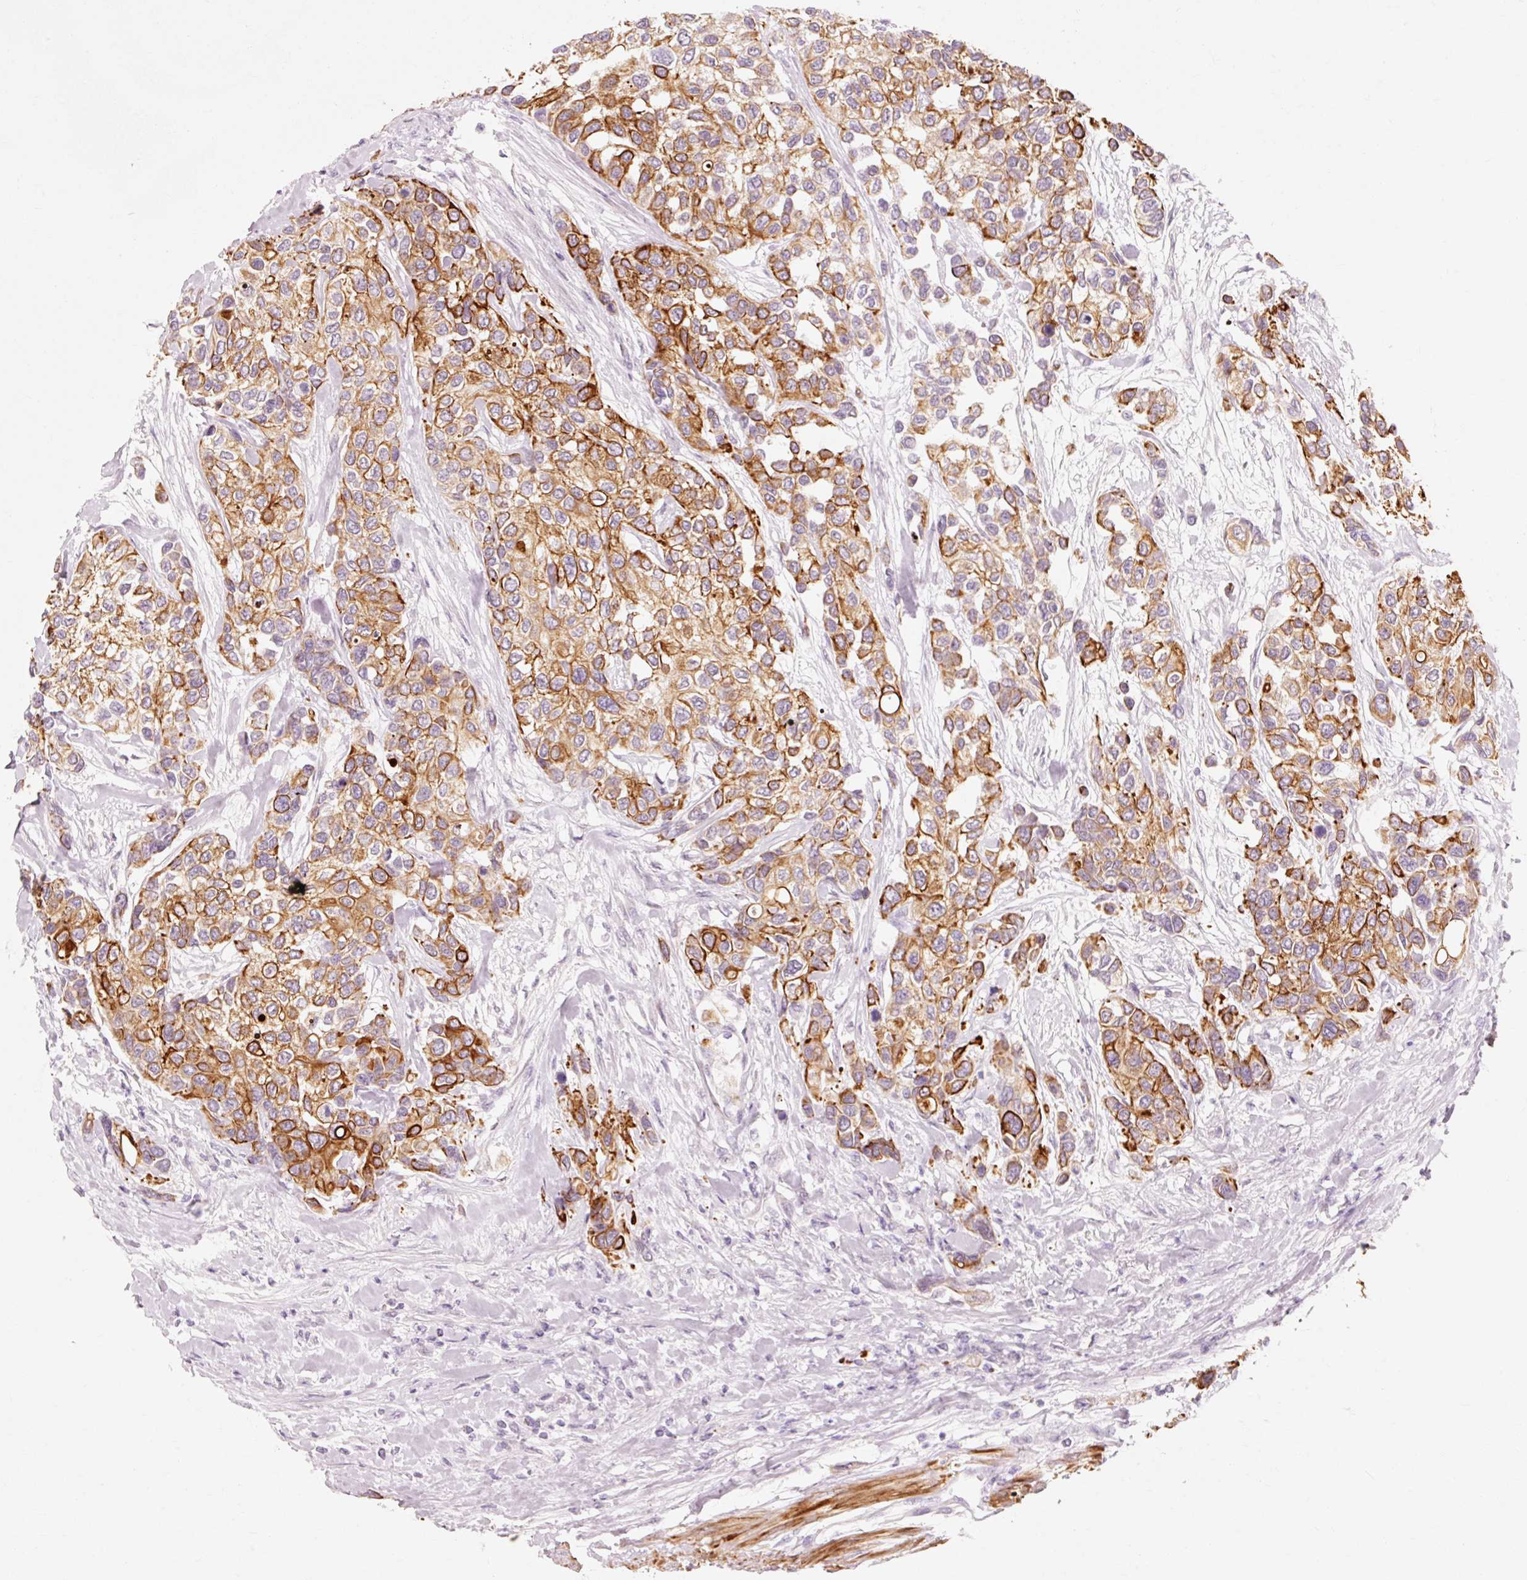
{"staining": {"intensity": "moderate", "quantity": ">75%", "location": "cytoplasmic/membranous"}, "tissue": "urothelial cancer", "cell_type": "Tumor cells", "image_type": "cancer", "snomed": [{"axis": "morphology", "description": "Normal tissue, NOS"}, {"axis": "morphology", "description": "Urothelial carcinoma, High grade"}, {"axis": "topography", "description": "Vascular tissue"}, {"axis": "topography", "description": "Urinary bladder"}], "caption": "IHC (DAB (3,3'-diaminobenzidine)) staining of human urothelial carcinoma (high-grade) demonstrates moderate cytoplasmic/membranous protein staining in approximately >75% of tumor cells.", "gene": "TRIM73", "patient": {"sex": "female", "age": 56}}